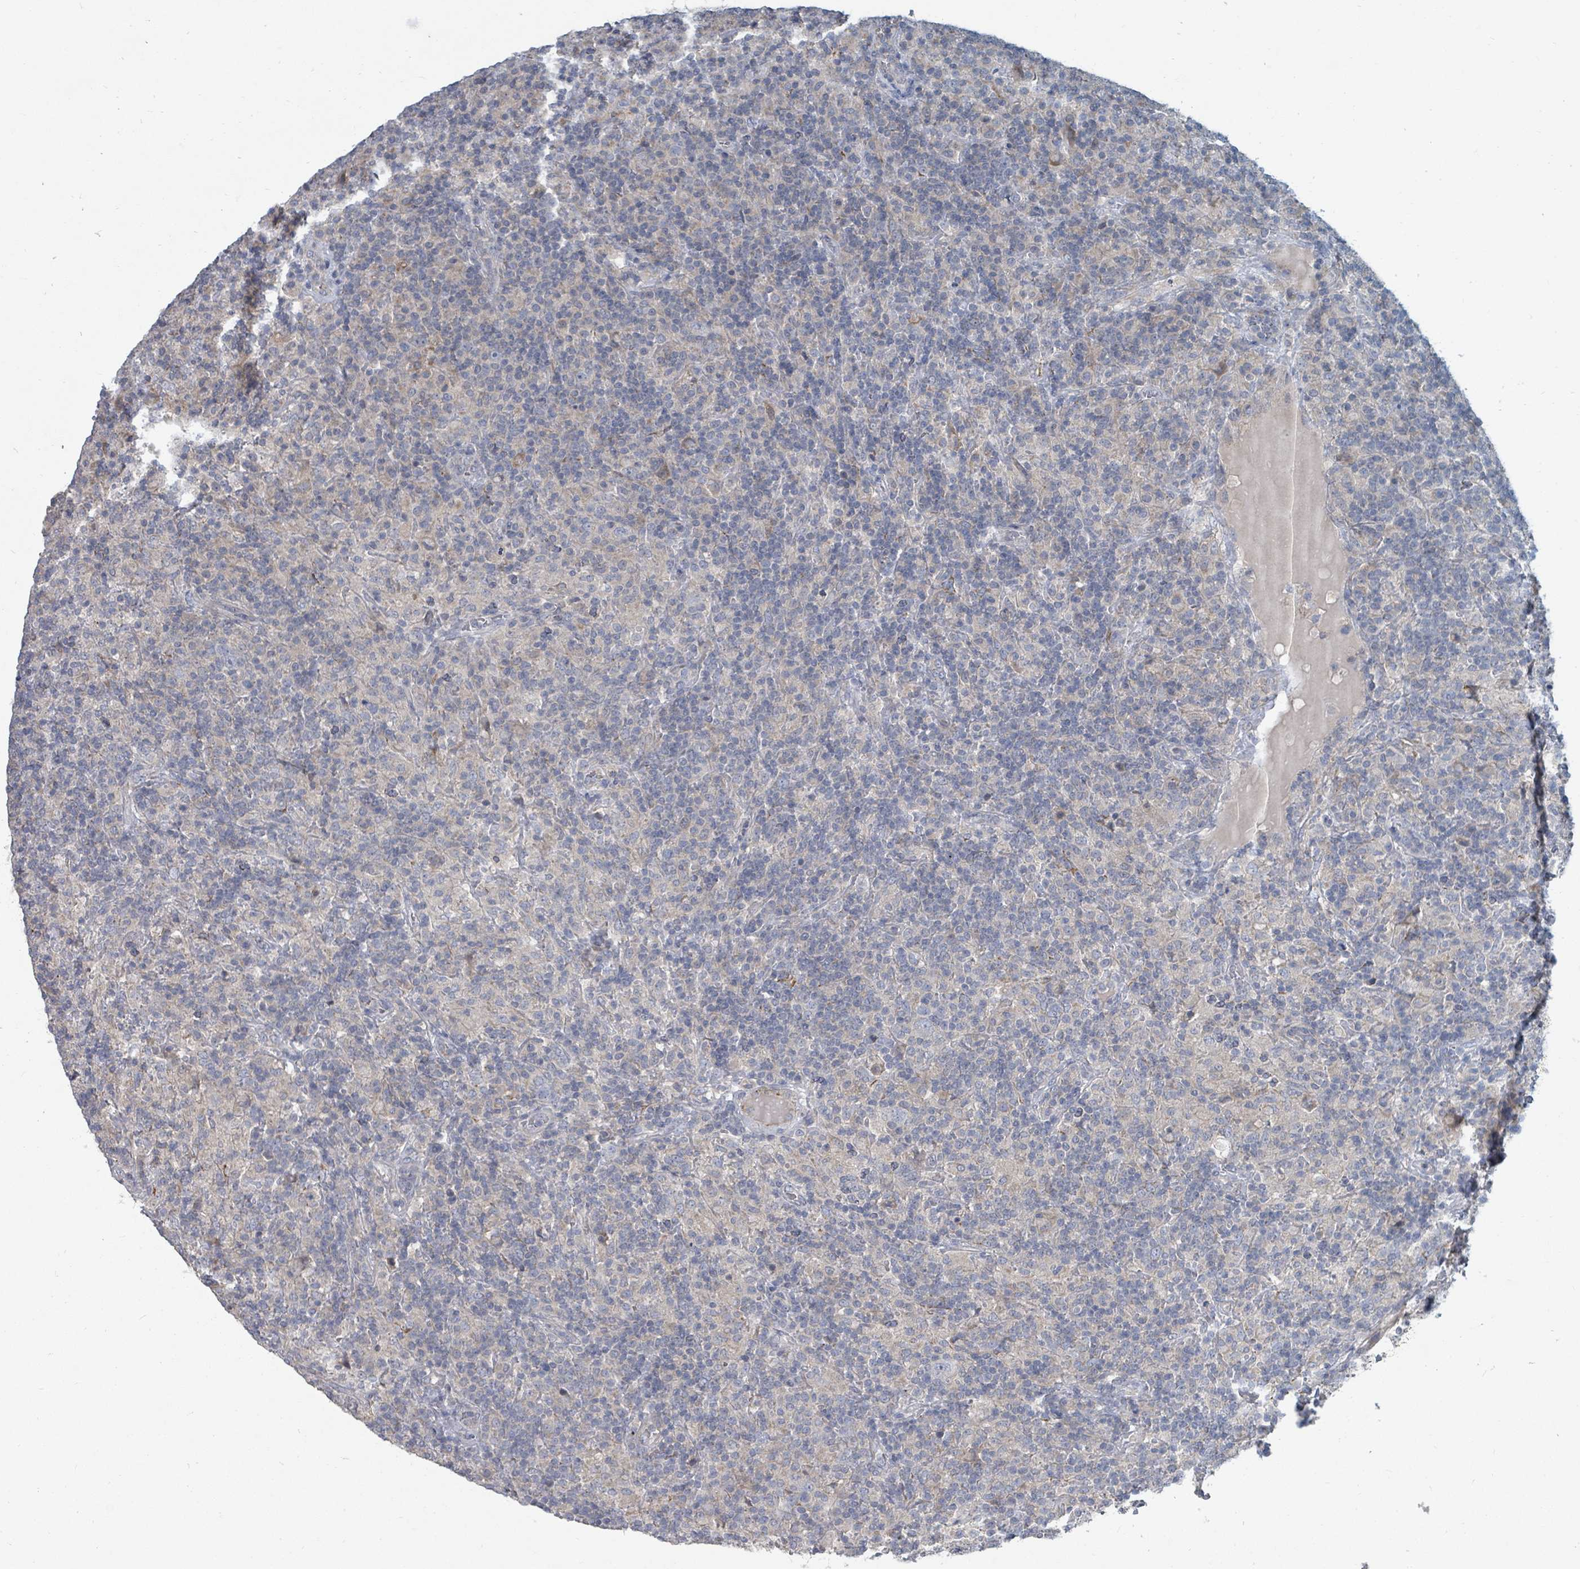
{"staining": {"intensity": "negative", "quantity": "none", "location": "none"}, "tissue": "lymphoma", "cell_type": "Tumor cells", "image_type": "cancer", "snomed": [{"axis": "morphology", "description": "Hodgkin's disease, NOS"}, {"axis": "topography", "description": "Lymph node"}], "caption": "This is an immunohistochemistry (IHC) photomicrograph of Hodgkin's disease. There is no expression in tumor cells.", "gene": "ARGFX", "patient": {"sex": "male", "age": 70}}